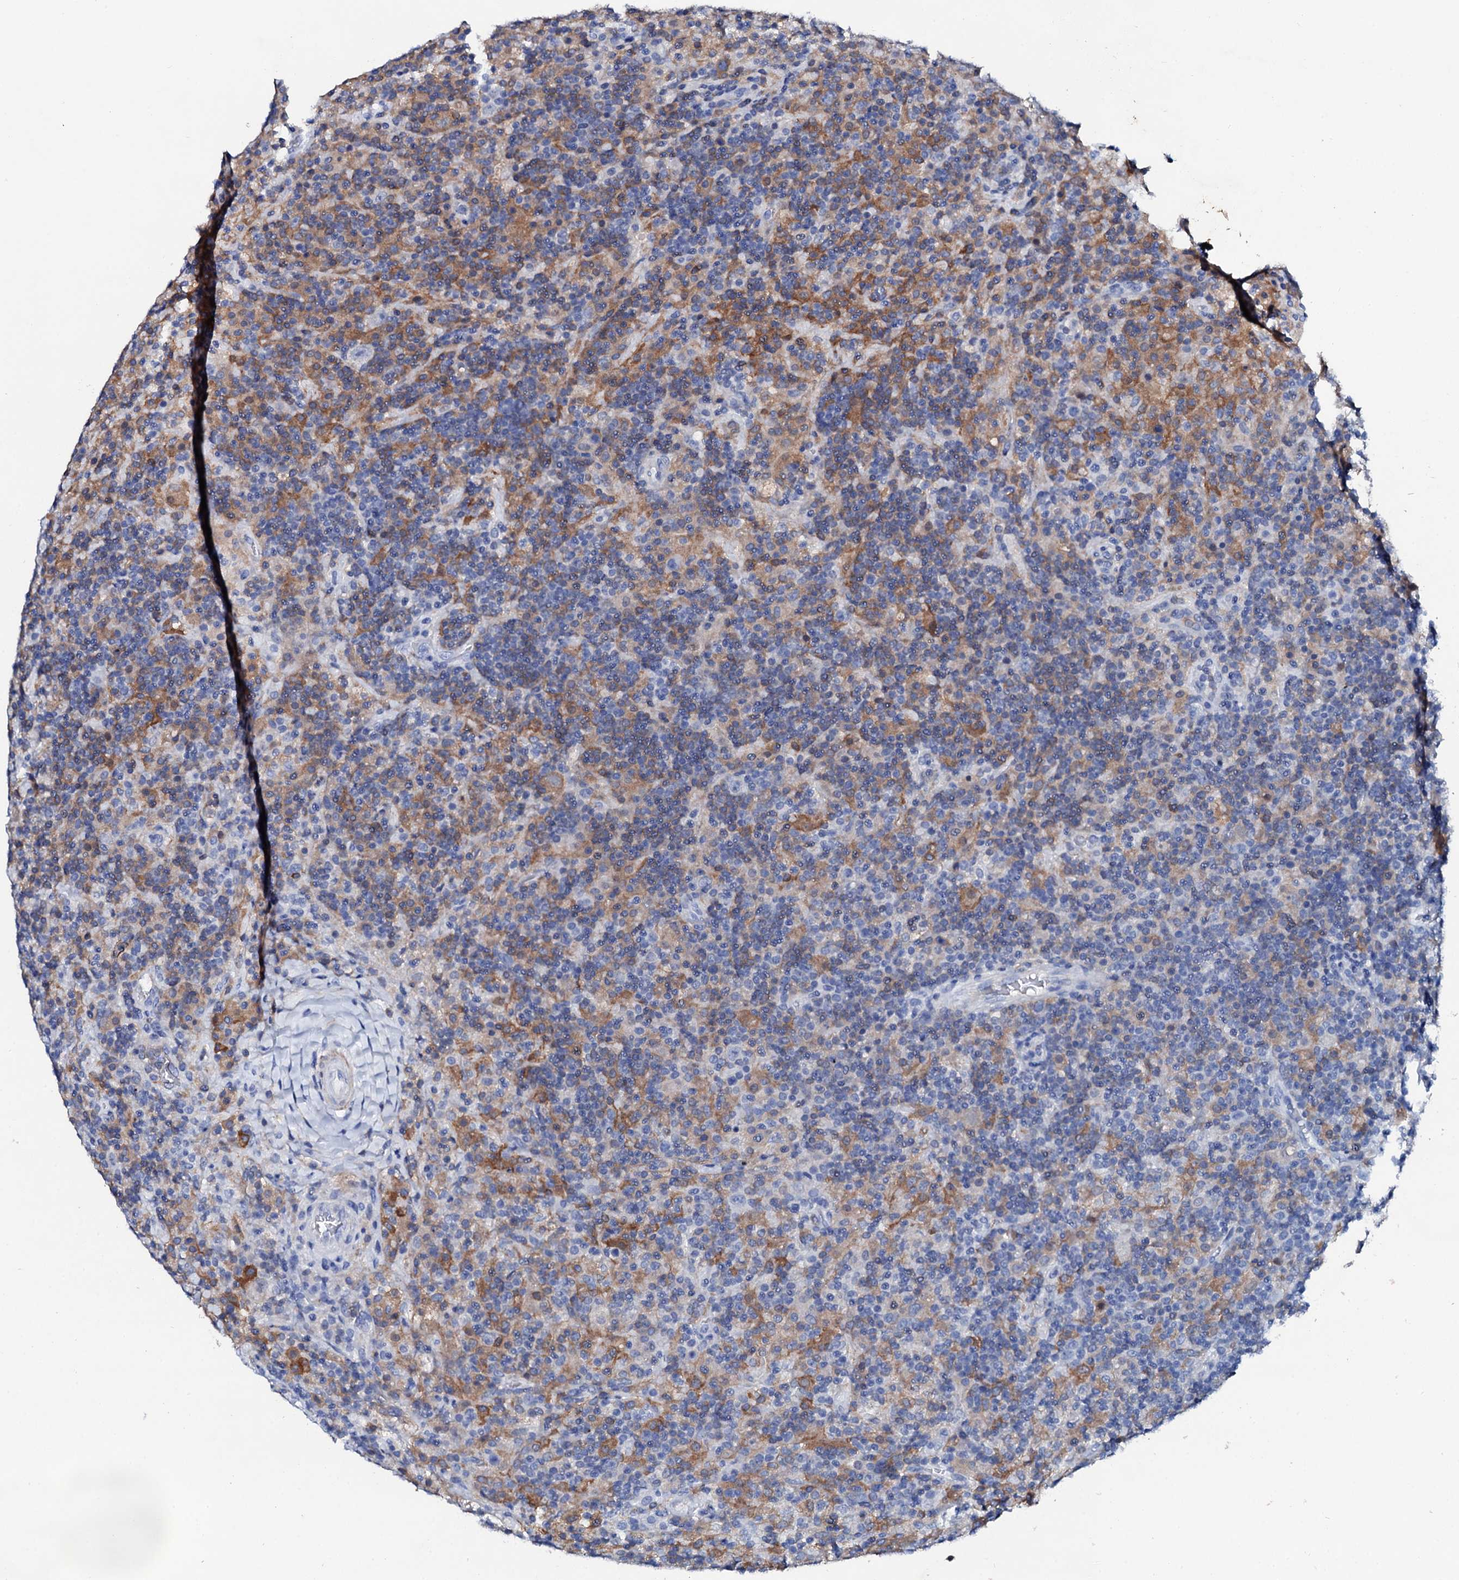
{"staining": {"intensity": "negative", "quantity": "none", "location": "none"}, "tissue": "lymphoma", "cell_type": "Tumor cells", "image_type": "cancer", "snomed": [{"axis": "morphology", "description": "Hodgkin's disease, NOS"}, {"axis": "topography", "description": "Lymph node"}], "caption": "DAB immunohistochemical staining of human Hodgkin's disease demonstrates no significant expression in tumor cells.", "gene": "GLB1L3", "patient": {"sex": "male", "age": 70}}